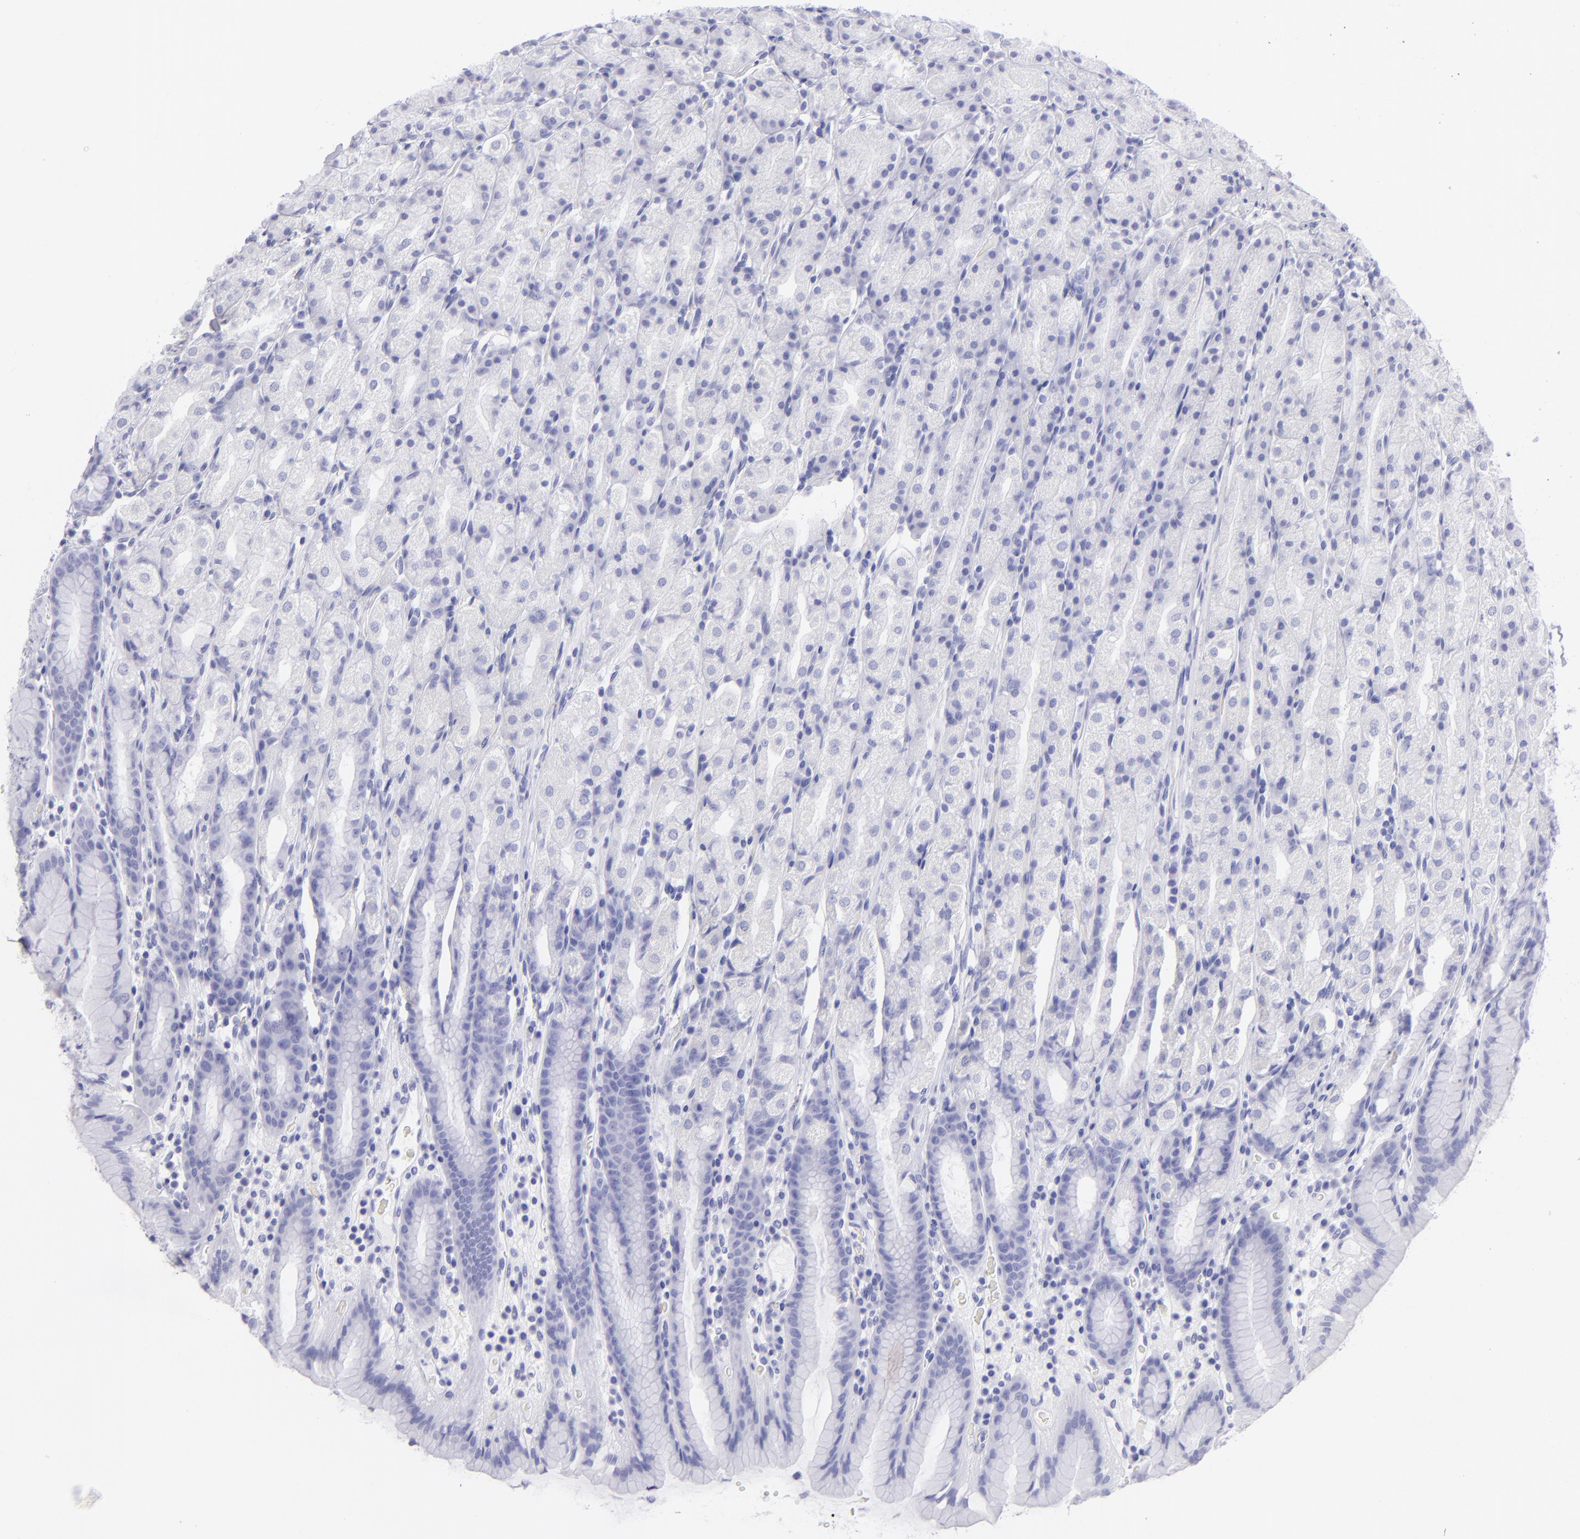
{"staining": {"intensity": "negative", "quantity": "none", "location": "none"}, "tissue": "stomach", "cell_type": "Glandular cells", "image_type": "normal", "snomed": [{"axis": "morphology", "description": "Normal tissue, NOS"}, {"axis": "topography", "description": "Stomach, upper"}], "caption": "Immunohistochemistry image of unremarkable stomach stained for a protein (brown), which exhibits no expression in glandular cells. (Brightfield microscopy of DAB IHC at high magnification).", "gene": "SLC1A3", "patient": {"sex": "male", "age": 68}}